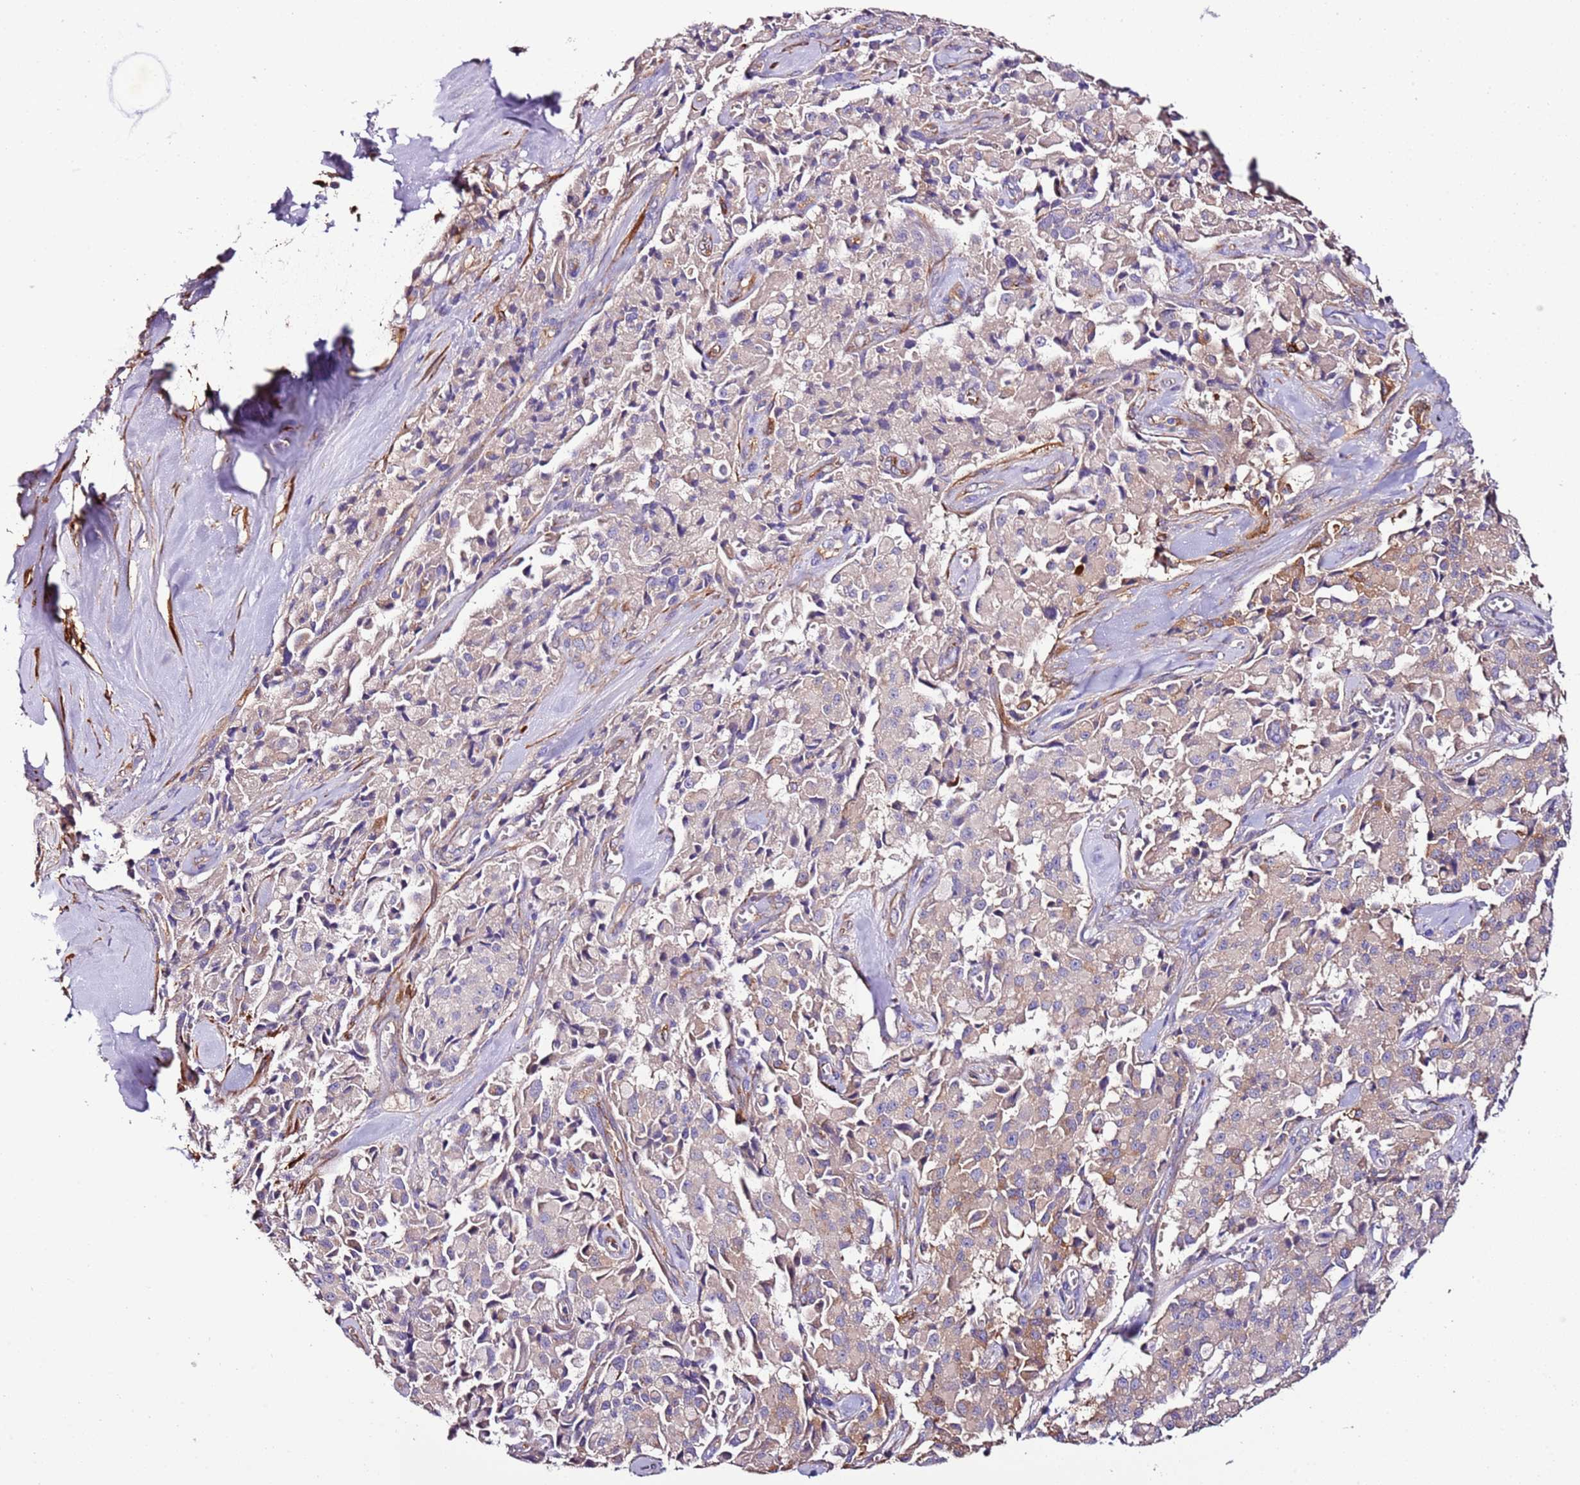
{"staining": {"intensity": "negative", "quantity": "none", "location": "none"}, "tissue": "pancreatic cancer", "cell_type": "Tumor cells", "image_type": "cancer", "snomed": [{"axis": "morphology", "description": "Adenocarcinoma, NOS"}, {"axis": "topography", "description": "Pancreas"}], "caption": "DAB immunohistochemical staining of human pancreatic cancer demonstrates no significant positivity in tumor cells.", "gene": "FAM174C", "patient": {"sex": "male", "age": 65}}